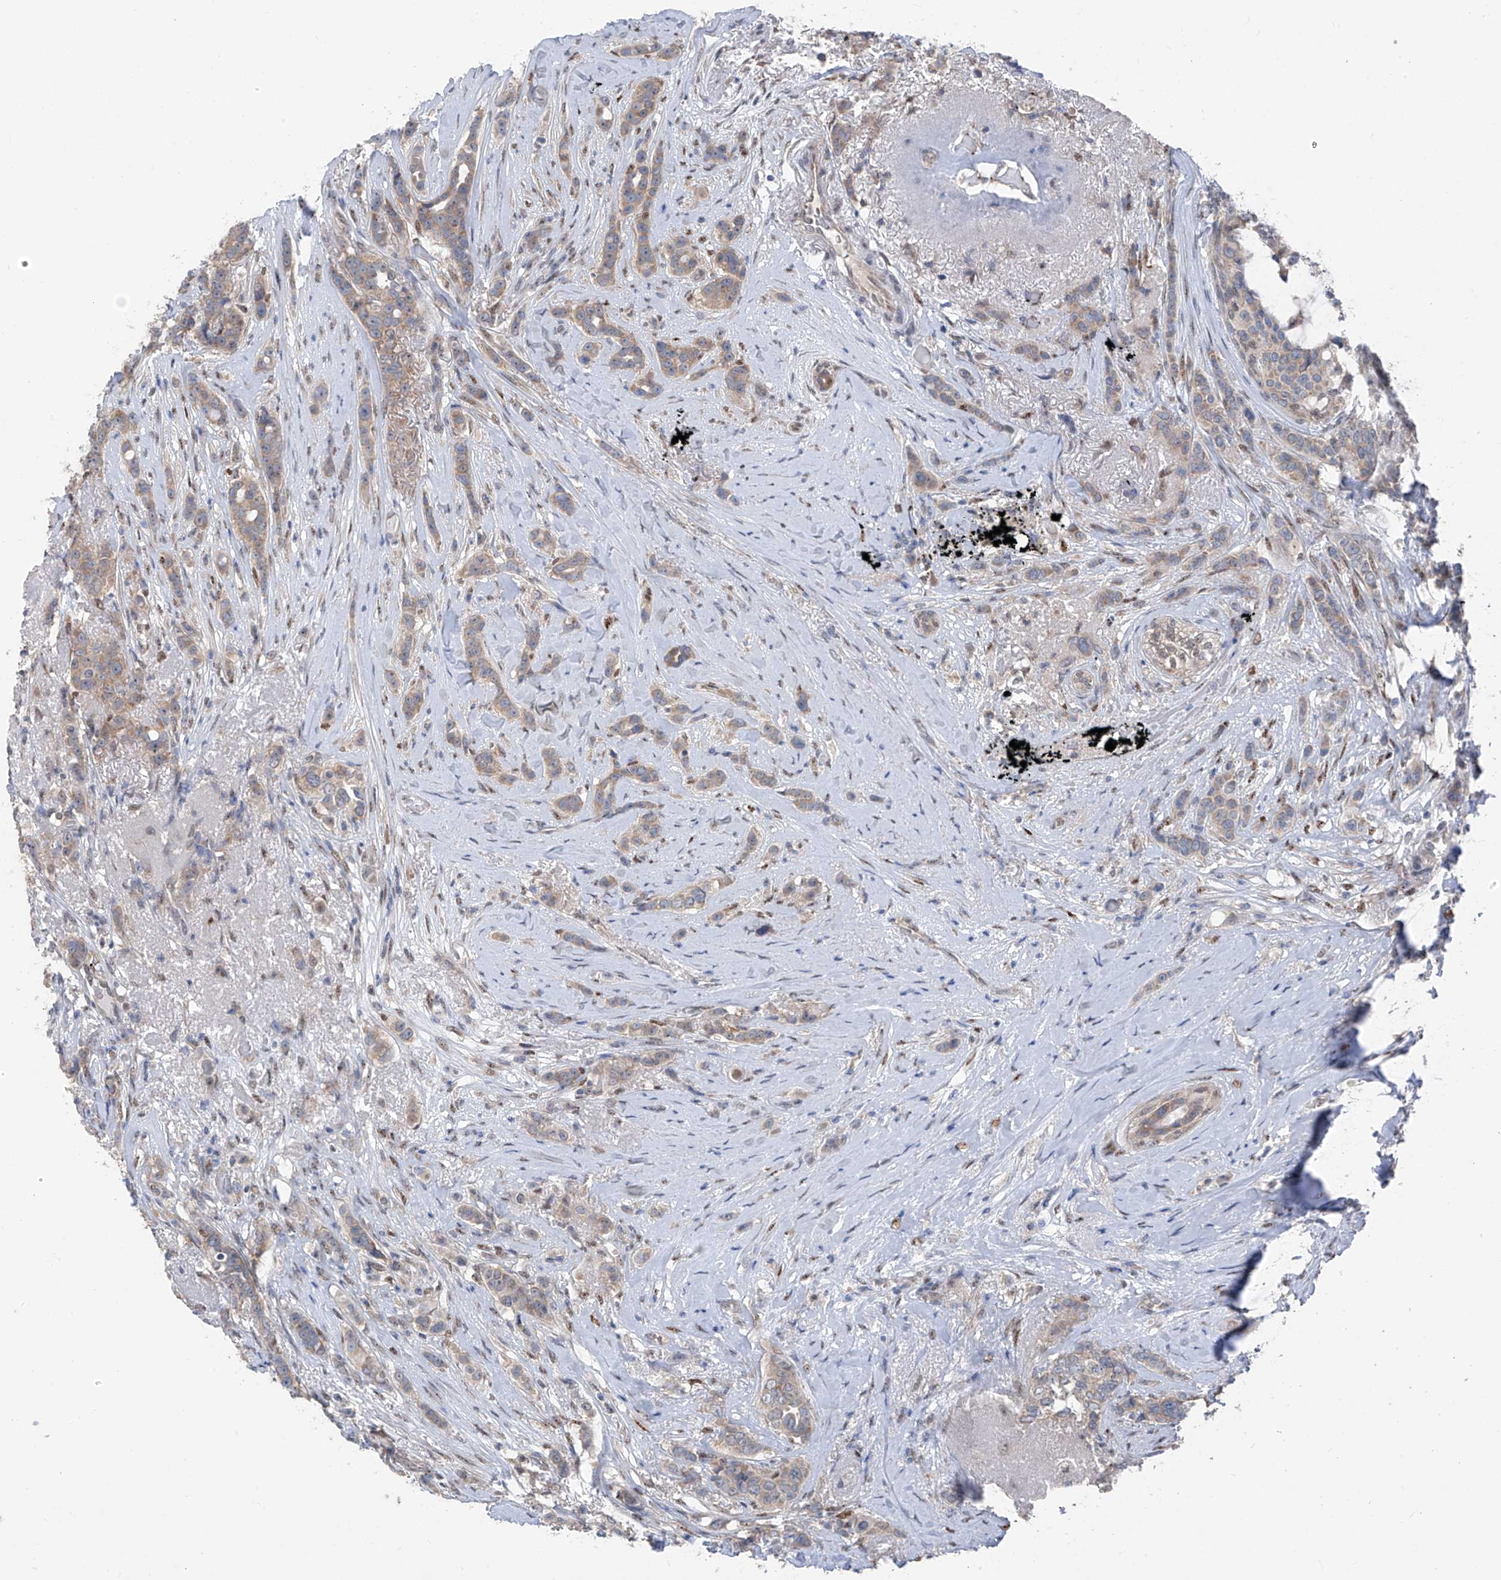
{"staining": {"intensity": "weak", "quantity": "25%-75%", "location": "cytoplasmic/membranous"}, "tissue": "breast cancer", "cell_type": "Tumor cells", "image_type": "cancer", "snomed": [{"axis": "morphology", "description": "Lobular carcinoma"}, {"axis": "topography", "description": "Breast"}], "caption": "Protein analysis of breast cancer tissue reveals weak cytoplasmic/membranous positivity in about 25%-75% of tumor cells.", "gene": "RPL4", "patient": {"sex": "female", "age": 51}}